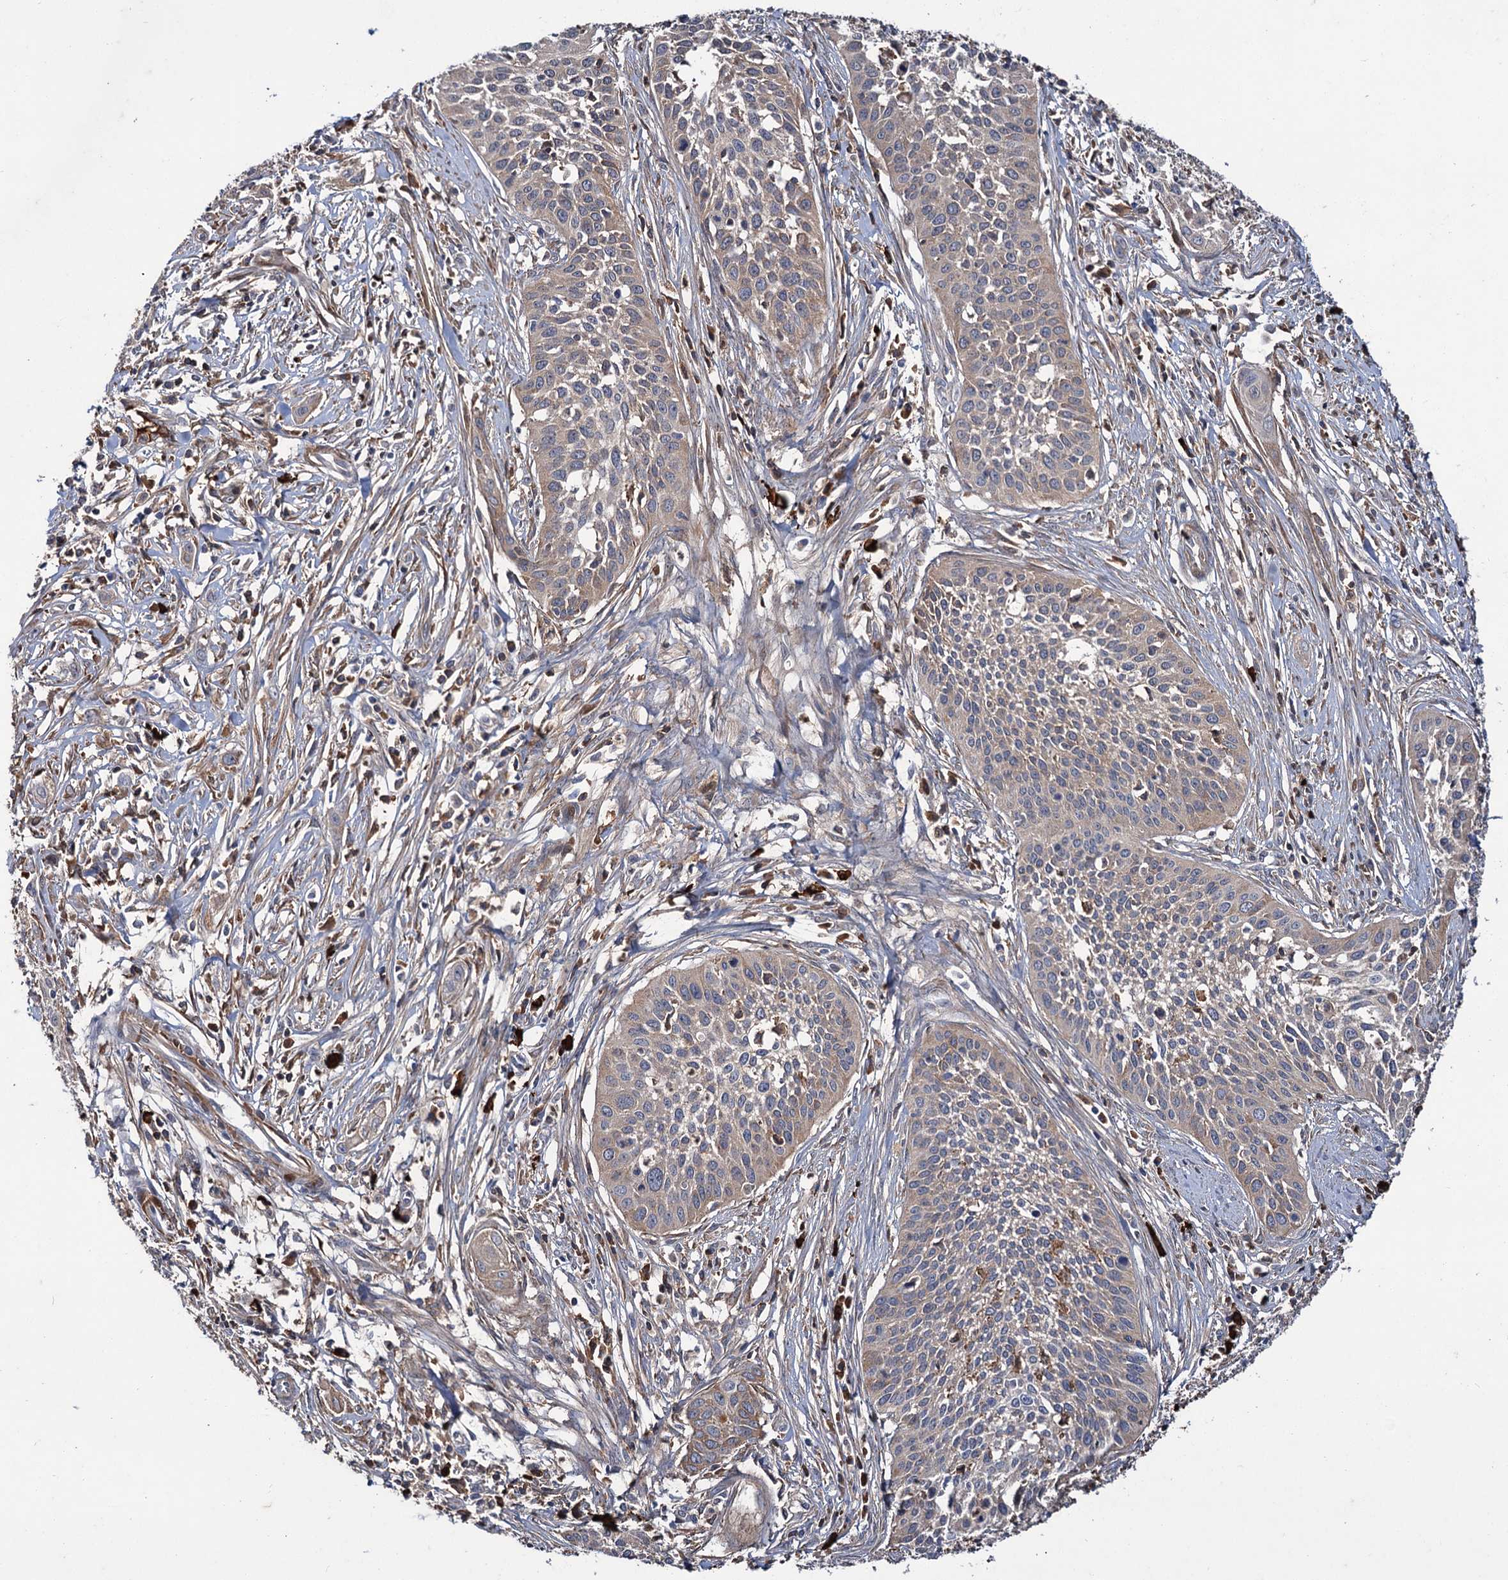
{"staining": {"intensity": "weak", "quantity": "<25%", "location": "cytoplasmic/membranous"}, "tissue": "cervical cancer", "cell_type": "Tumor cells", "image_type": "cancer", "snomed": [{"axis": "morphology", "description": "Squamous cell carcinoma, NOS"}, {"axis": "topography", "description": "Cervix"}], "caption": "Human cervical cancer stained for a protein using IHC demonstrates no staining in tumor cells.", "gene": "PTPN3", "patient": {"sex": "female", "age": 34}}